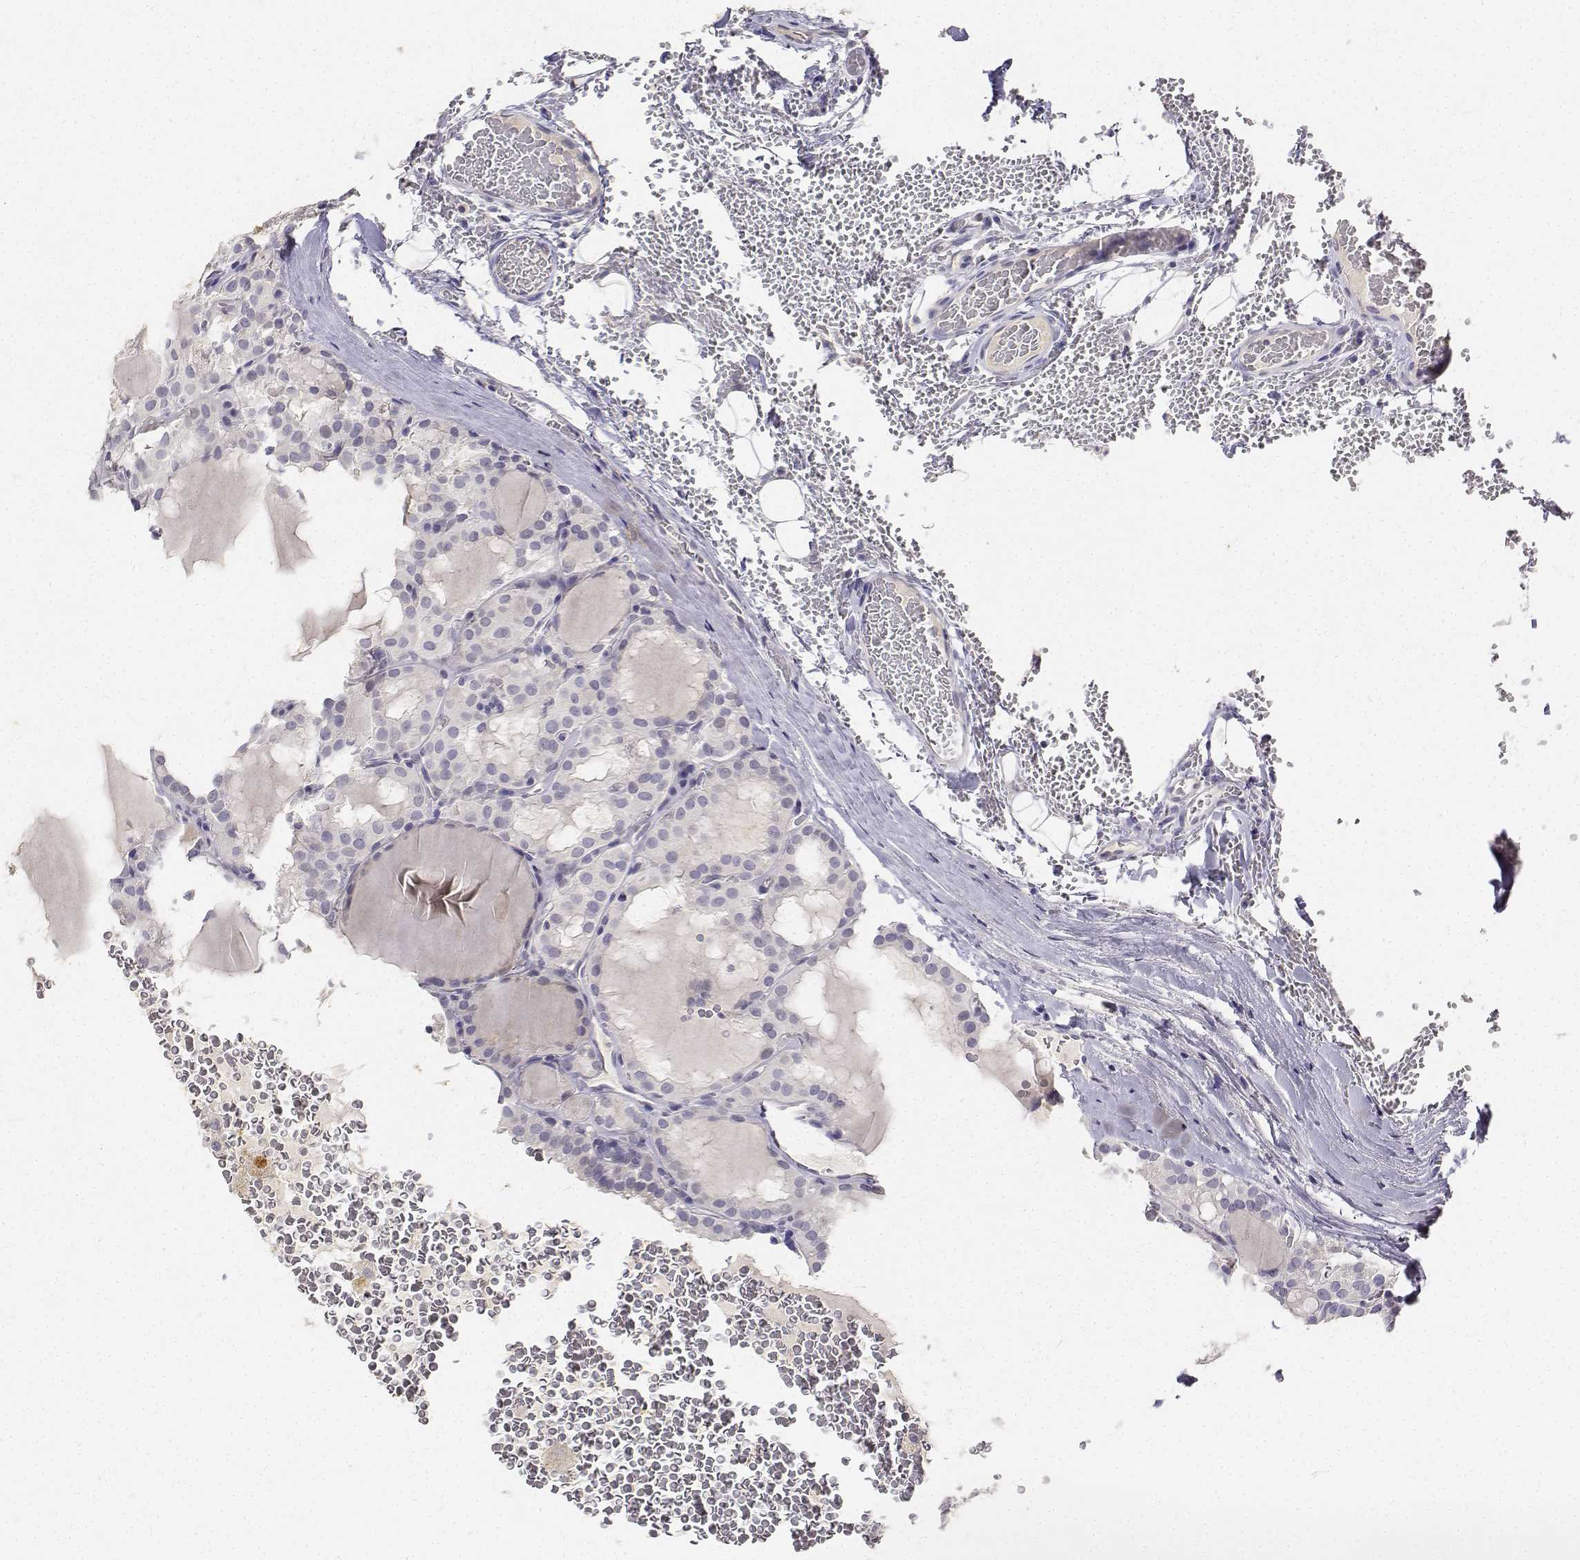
{"staining": {"intensity": "negative", "quantity": "none", "location": "none"}, "tissue": "thyroid cancer", "cell_type": "Tumor cells", "image_type": "cancer", "snomed": [{"axis": "morphology", "description": "Papillary adenocarcinoma, NOS"}, {"axis": "topography", "description": "Thyroid gland"}], "caption": "Micrograph shows no significant protein expression in tumor cells of papillary adenocarcinoma (thyroid).", "gene": "PAEP", "patient": {"sex": "male", "age": 20}}